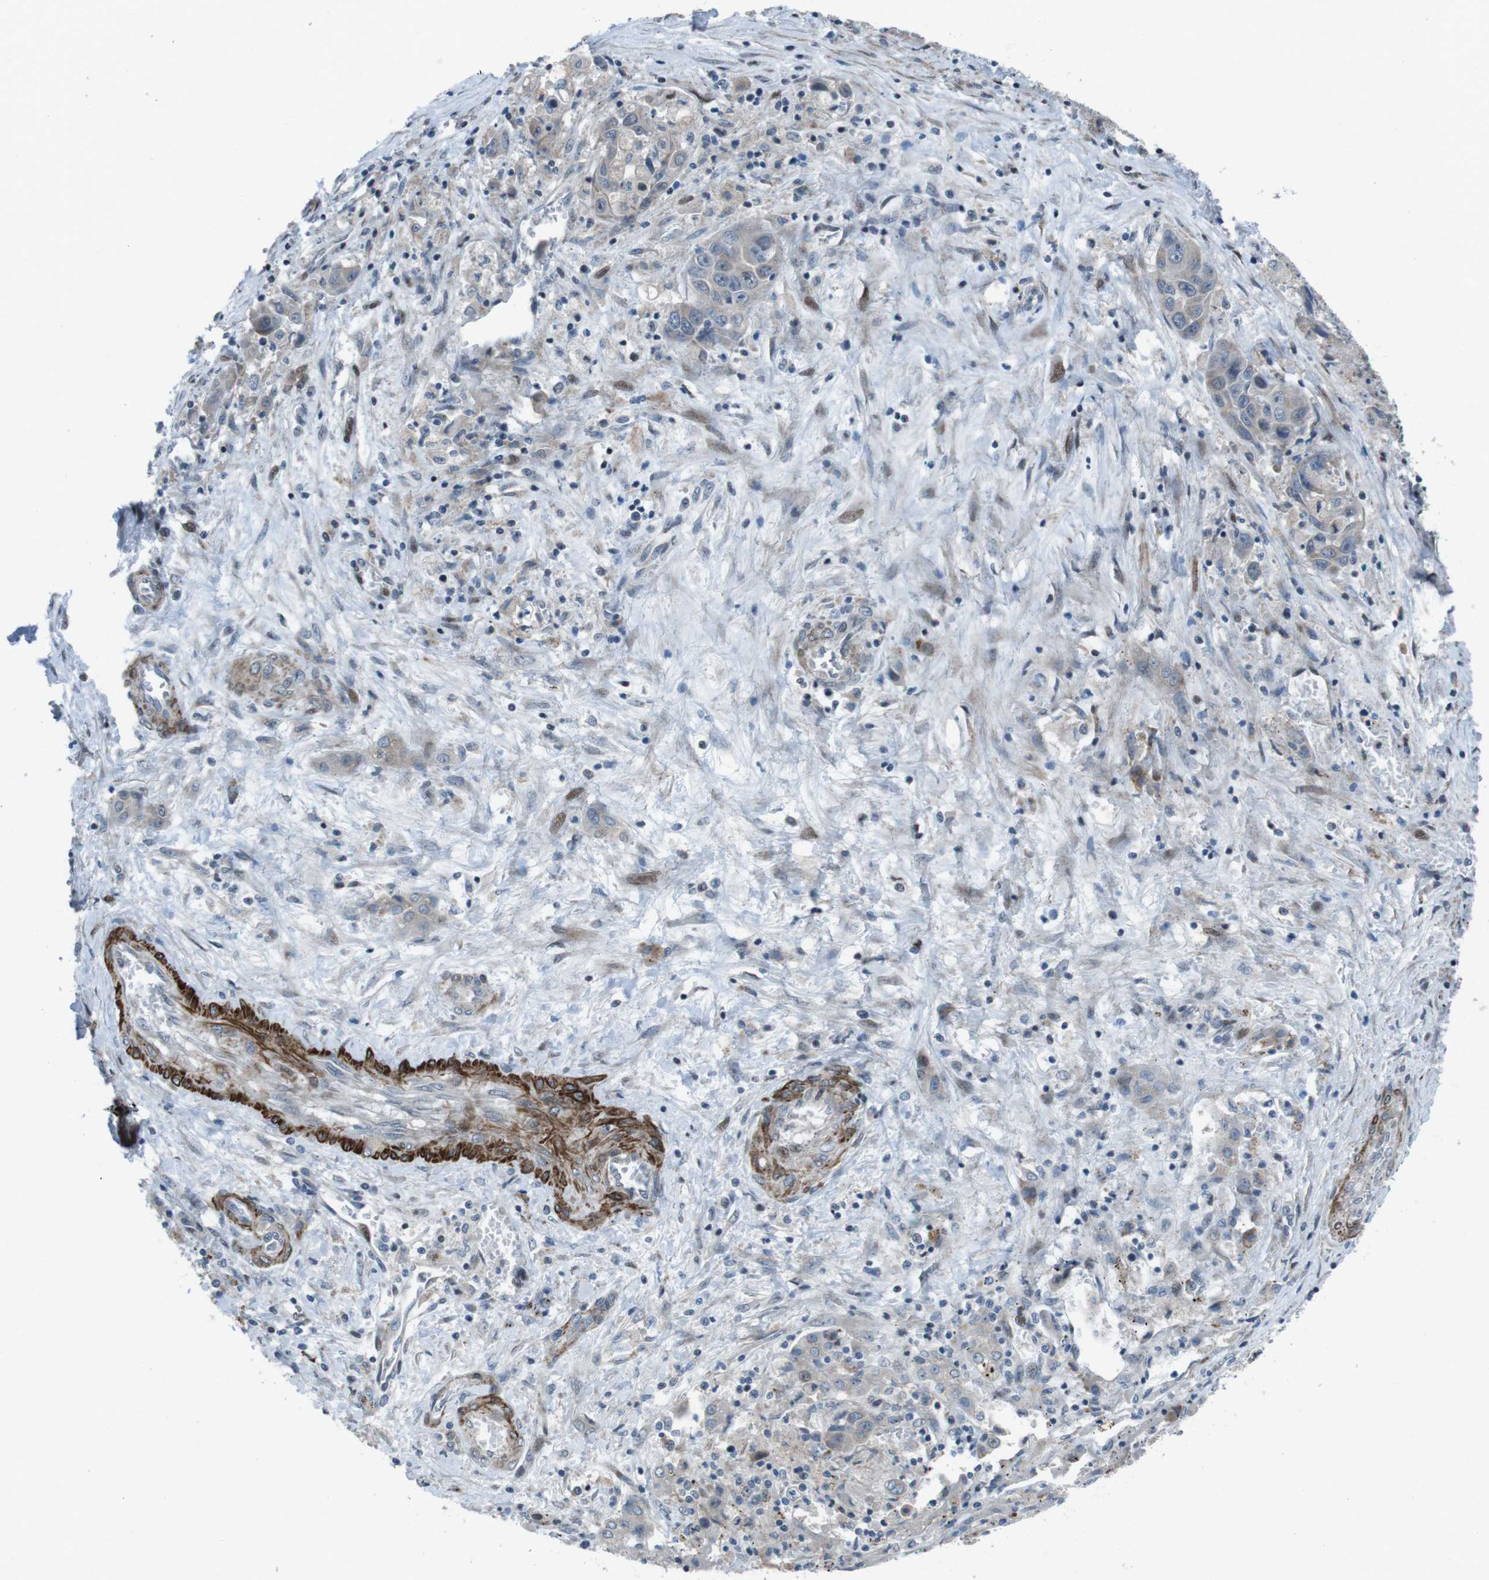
{"staining": {"intensity": "weak", "quantity": "25%-75%", "location": "cytoplasmic/membranous"}, "tissue": "liver cancer", "cell_type": "Tumor cells", "image_type": "cancer", "snomed": [{"axis": "morphology", "description": "Cholangiocarcinoma"}, {"axis": "topography", "description": "Liver"}], "caption": "Cholangiocarcinoma (liver) stained with a protein marker displays weak staining in tumor cells.", "gene": "PBRM1", "patient": {"sex": "female", "age": 52}}